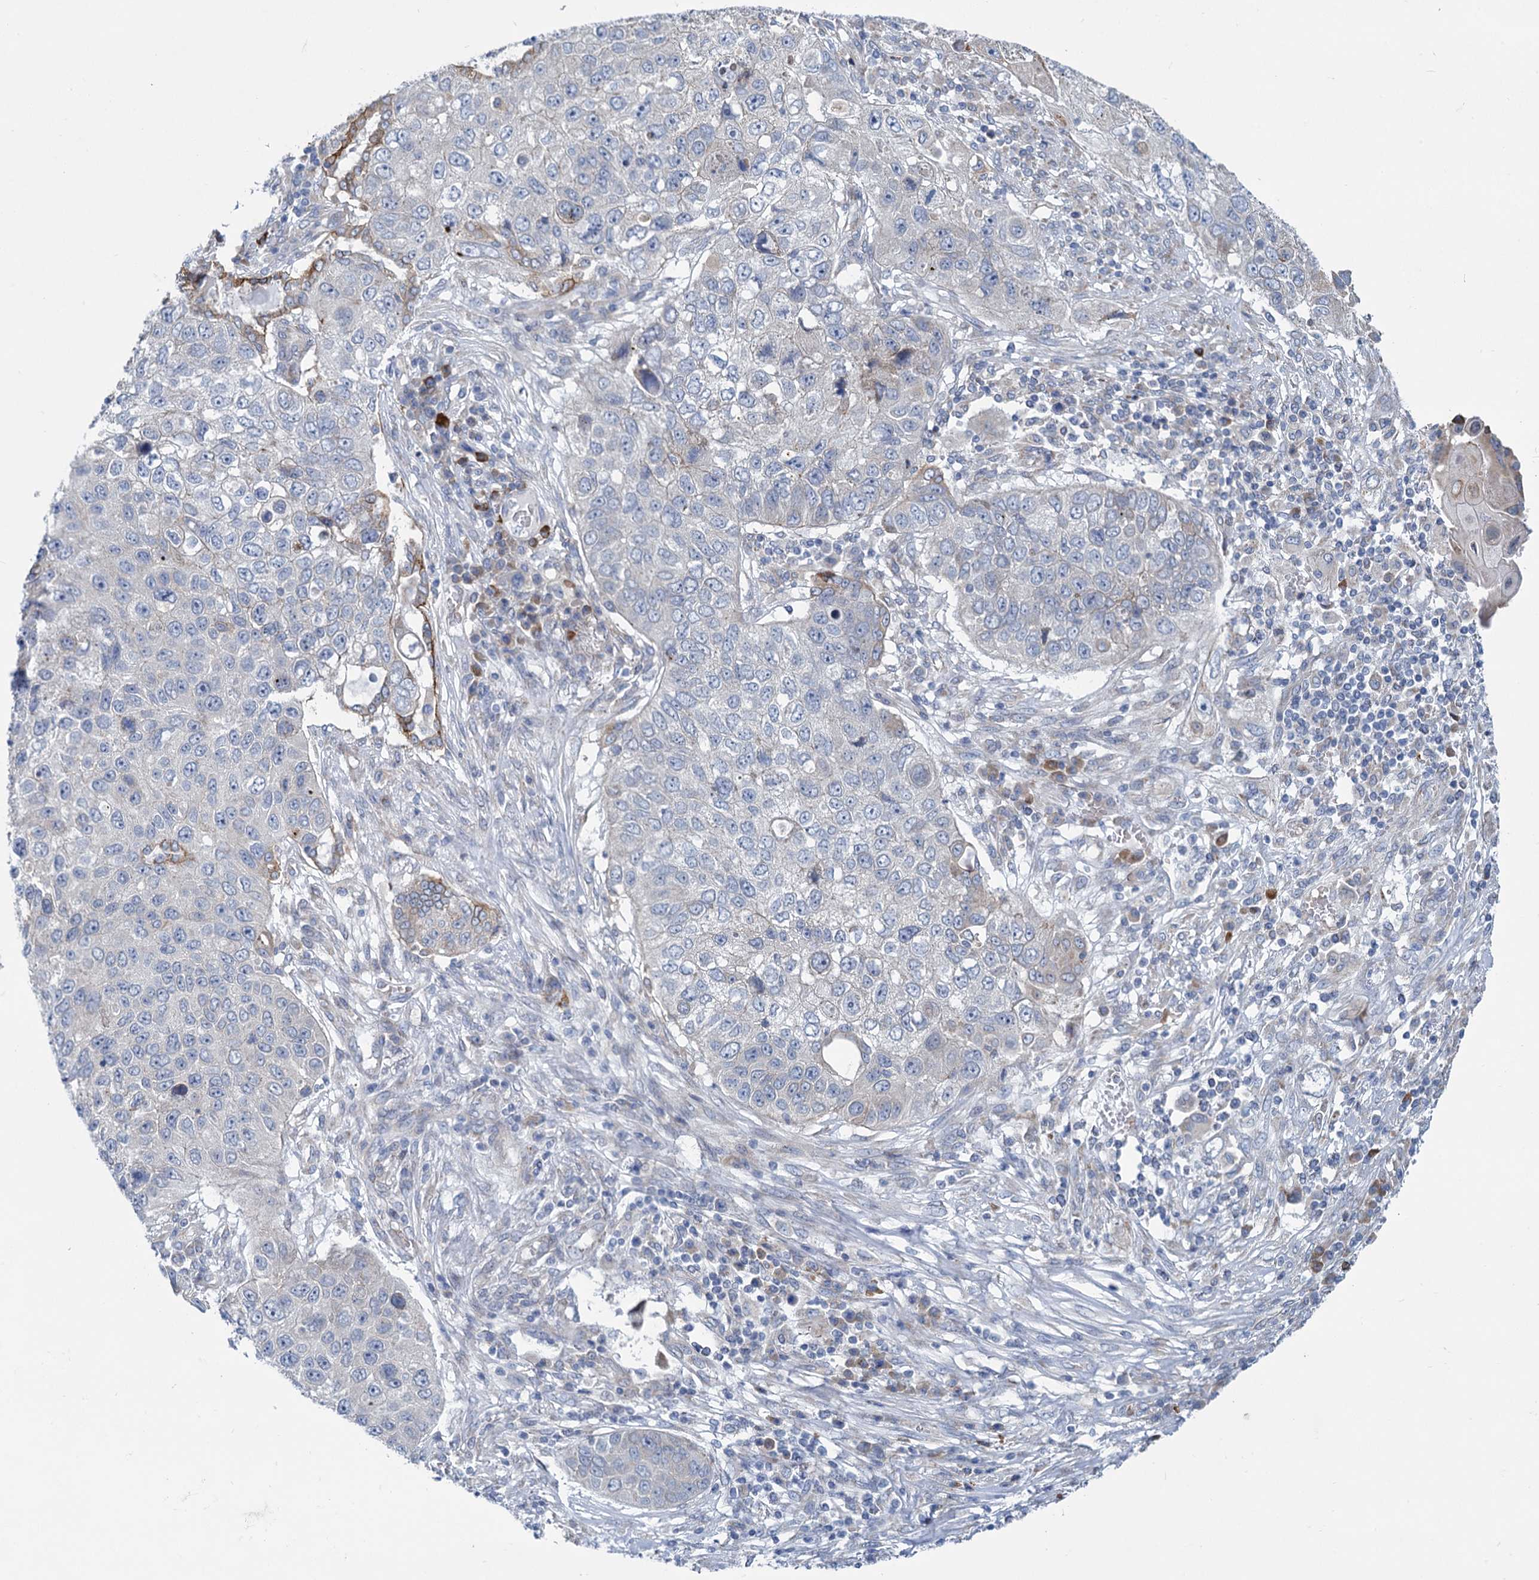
{"staining": {"intensity": "negative", "quantity": "none", "location": "none"}, "tissue": "lung cancer", "cell_type": "Tumor cells", "image_type": "cancer", "snomed": [{"axis": "morphology", "description": "Squamous cell carcinoma, NOS"}, {"axis": "topography", "description": "Lung"}], "caption": "High magnification brightfield microscopy of lung cancer stained with DAB (3,3'-diaminobenzidine) (brown) and counterstained with hematoxylin (blue): tumor cells show no significant expression.", "gene": "PRSS35", "patient": {"sex": "male", "age": 61}}